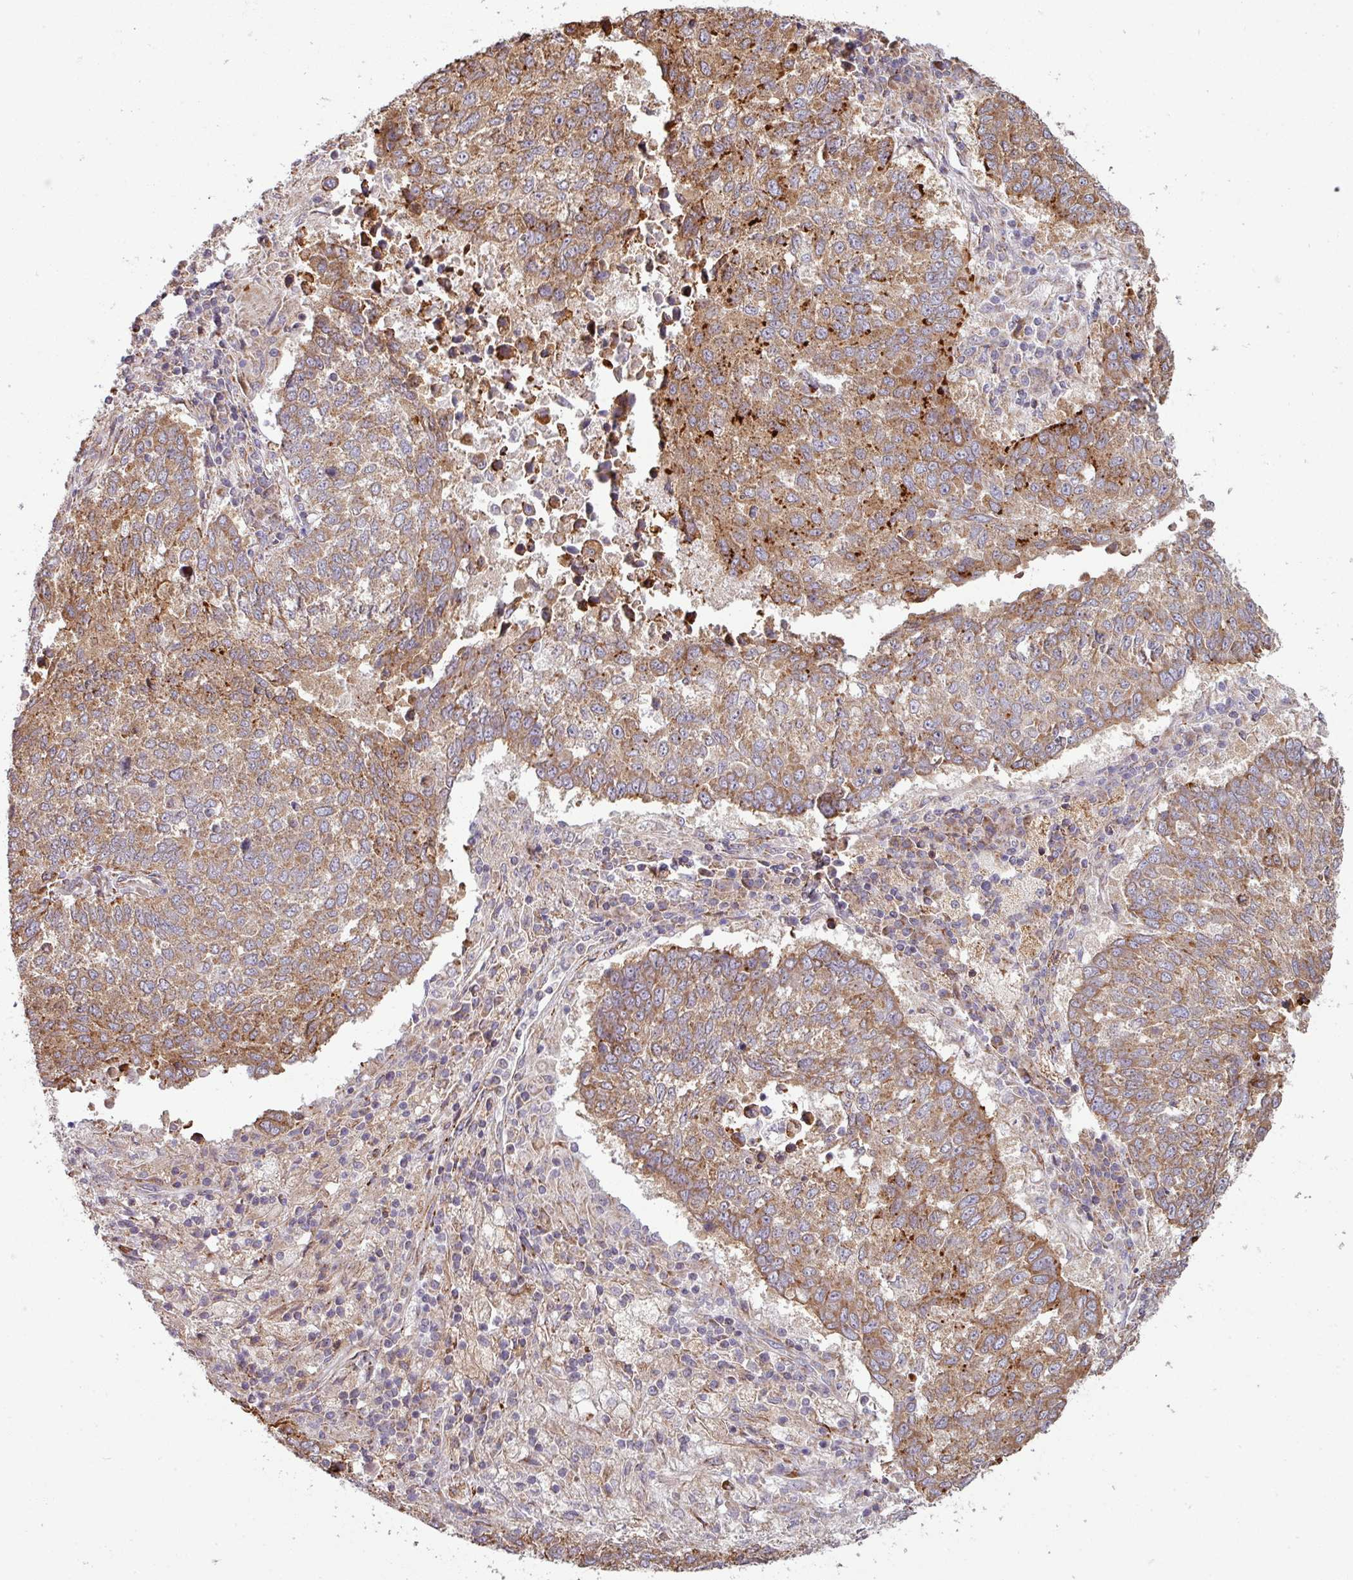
{"staining": {"intensity": "moderate", "quantity": ">75%", "location": "cytoplasmic/membranous"}, "tissue": "lung cancer", "cell_type": "Tumor cells", "image_type": "cancer", "snomed": [{"axis": "morphology", "description": "Squamous cell carcinoma, NOS"}, {"axis": "topography", "description": "Lung"}], "caption": "Protein staining reveals moderate cytoplasmic/membranous expression in about >75% of tumor cells in lung cancer (squamous cell carcinoma).", "gene": "MAGT1", "patient": {"sex": "male", "age": 73}}